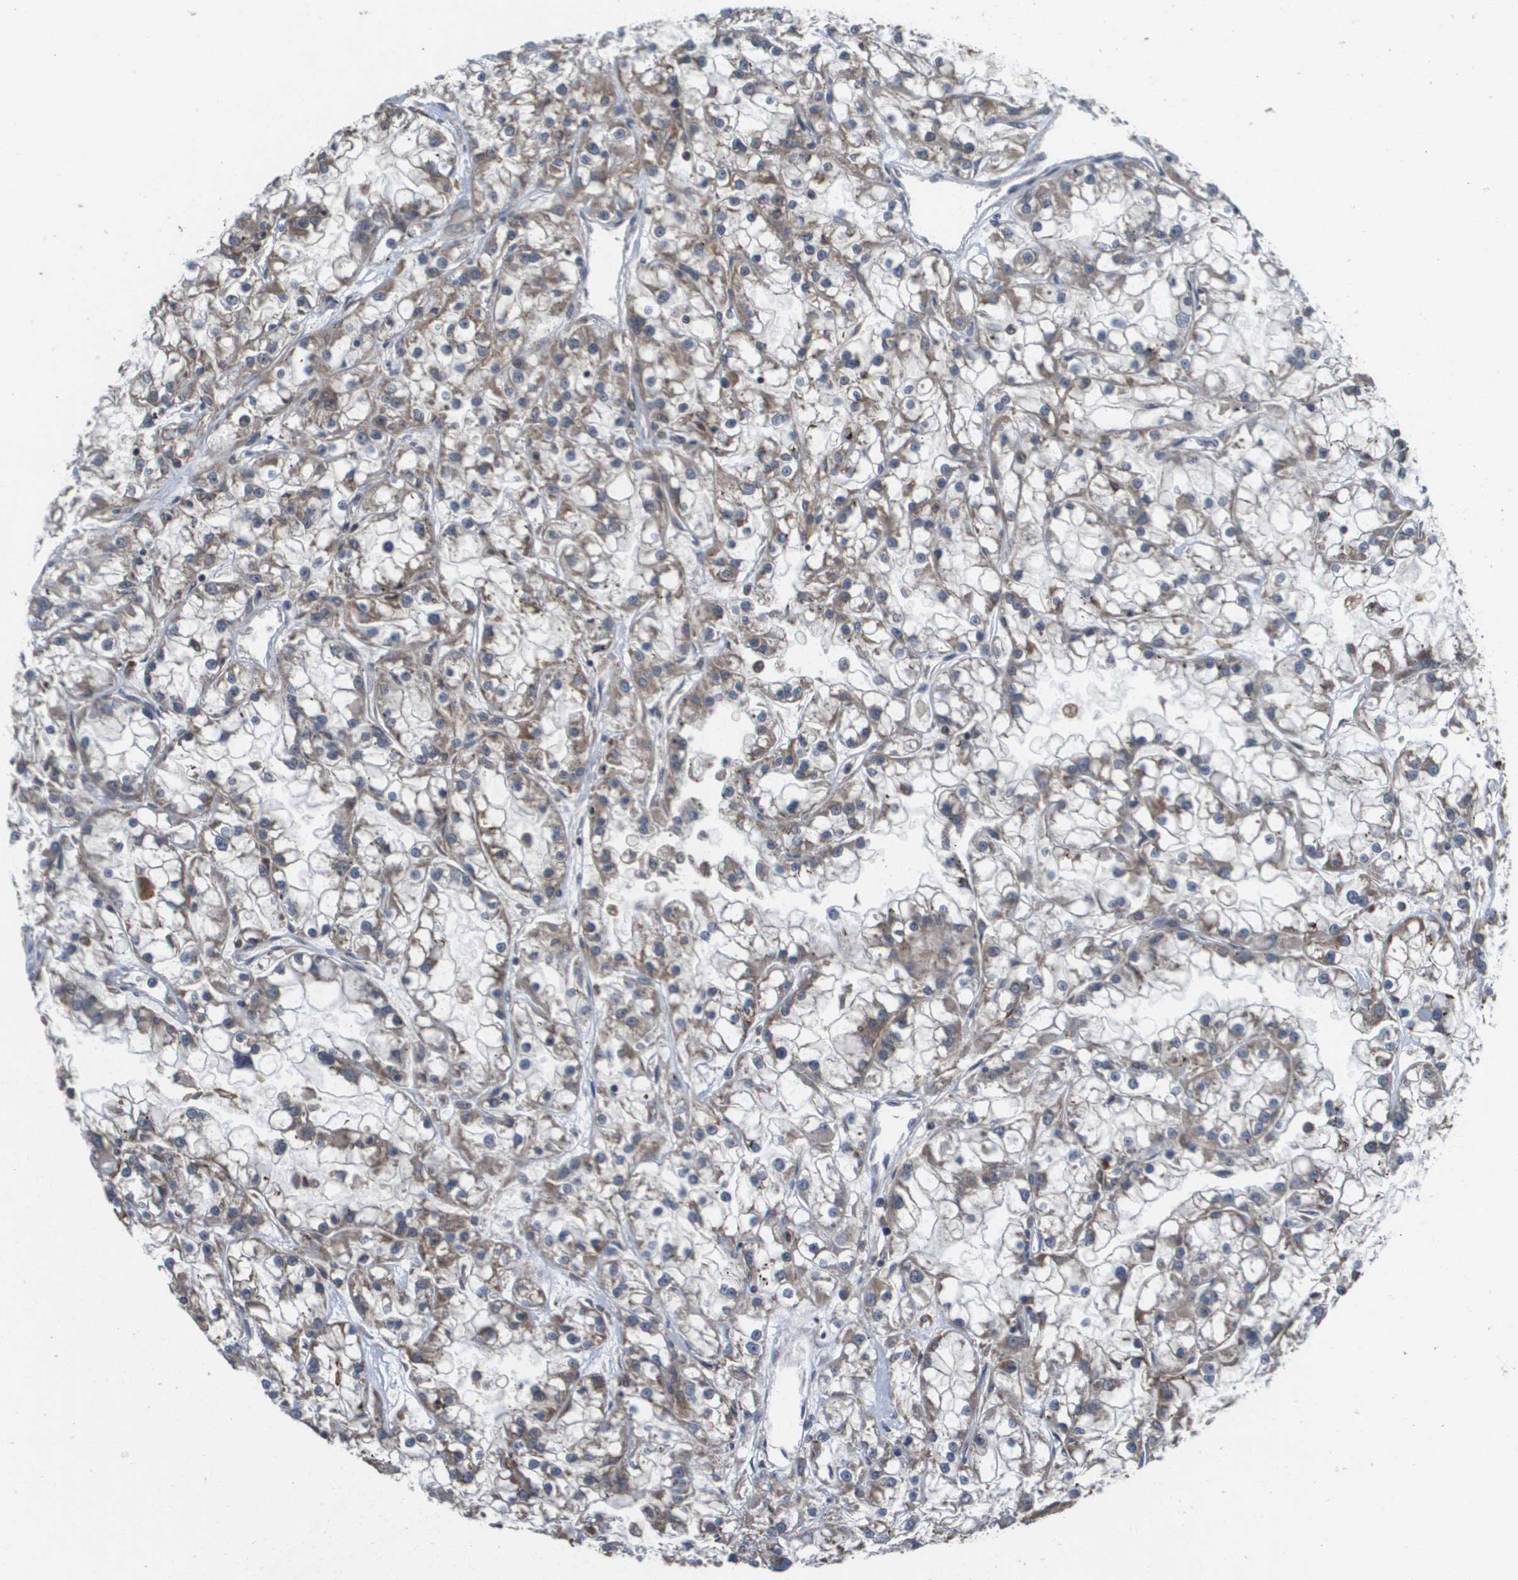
{"staining": {"intensity": "weak", "quantity": ">75%", "location": "cytoplasmic/membranous"}, "tissue": "renal cancer", "cell_type": "Tumor cells", "image_type": "cancer", "snomed": [{"axis": "morphology", "description": "Adenocarcinoma, NOS"}, {"axis": "topography", "description": "Kidney"}], "caption": "Weak cytoplasmic/membranous staining for a protein is identified in approximately >75% of tumor cells of renal cancer using IHC.", "gene": "RBM38", "patient": {"sex": "female", "age": 52}}